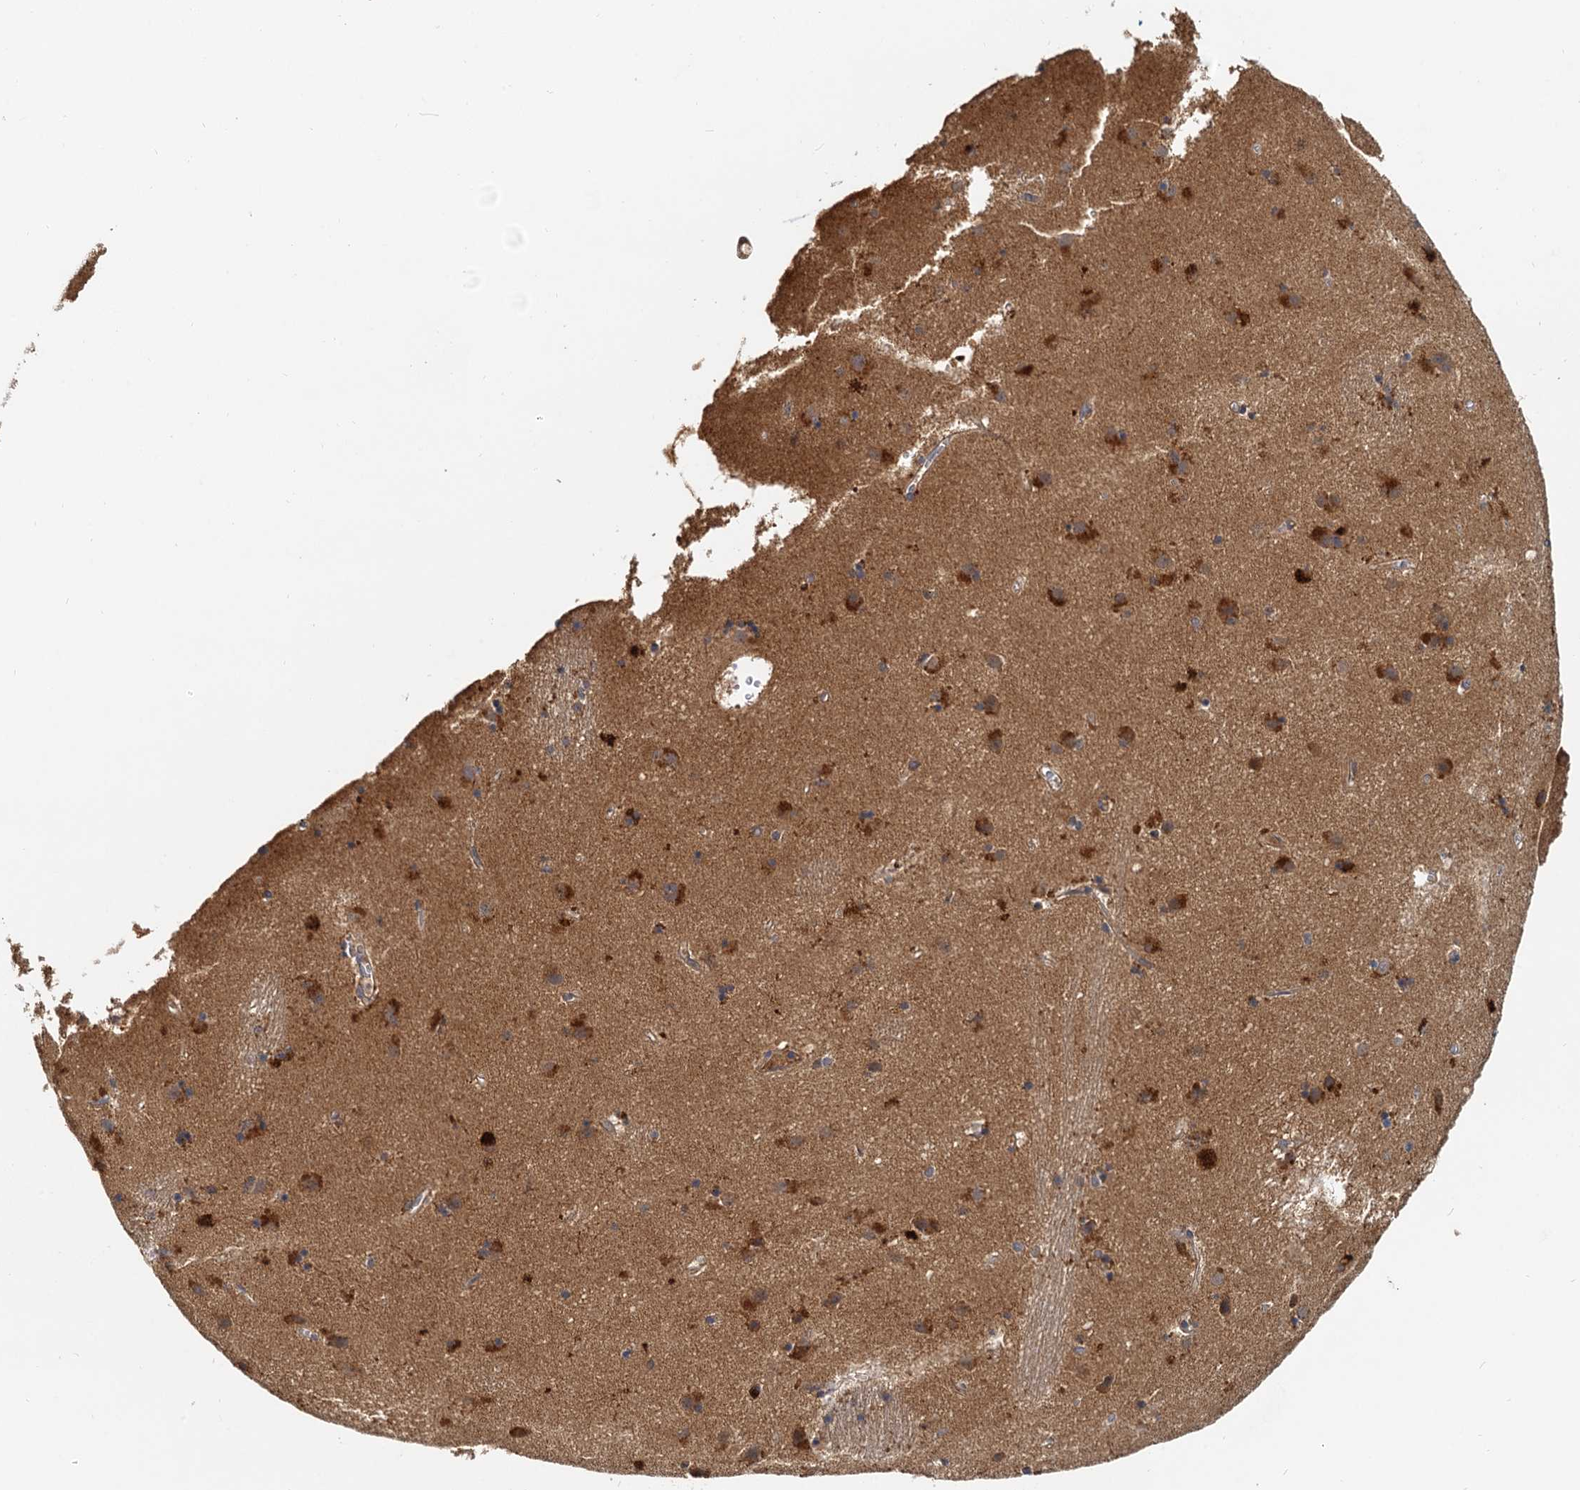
{"staining": {"intensity": "moderate", "quantity": "25%-75%", "location": "cytoplasmic/membranous"}, "tissue": "caudate", "cell_type": "Glial cells", "image_type": "normal", "snomed": [{"axis": "morphology", "description": "Normal tissue, NOS"}, {"axis": "topography", "description": "Lateral ventricle wall"}], "caption": "Caudate stained with DAB (3,3'-diaminobenzidine) immunohistochemistry demonstrates medium levels of moderate cytoplasmic/membranous staining in approximately 25%-75% of glial cells.", "gene": "TOLLIP", "patient": {"sex": "male", "age": 70}}